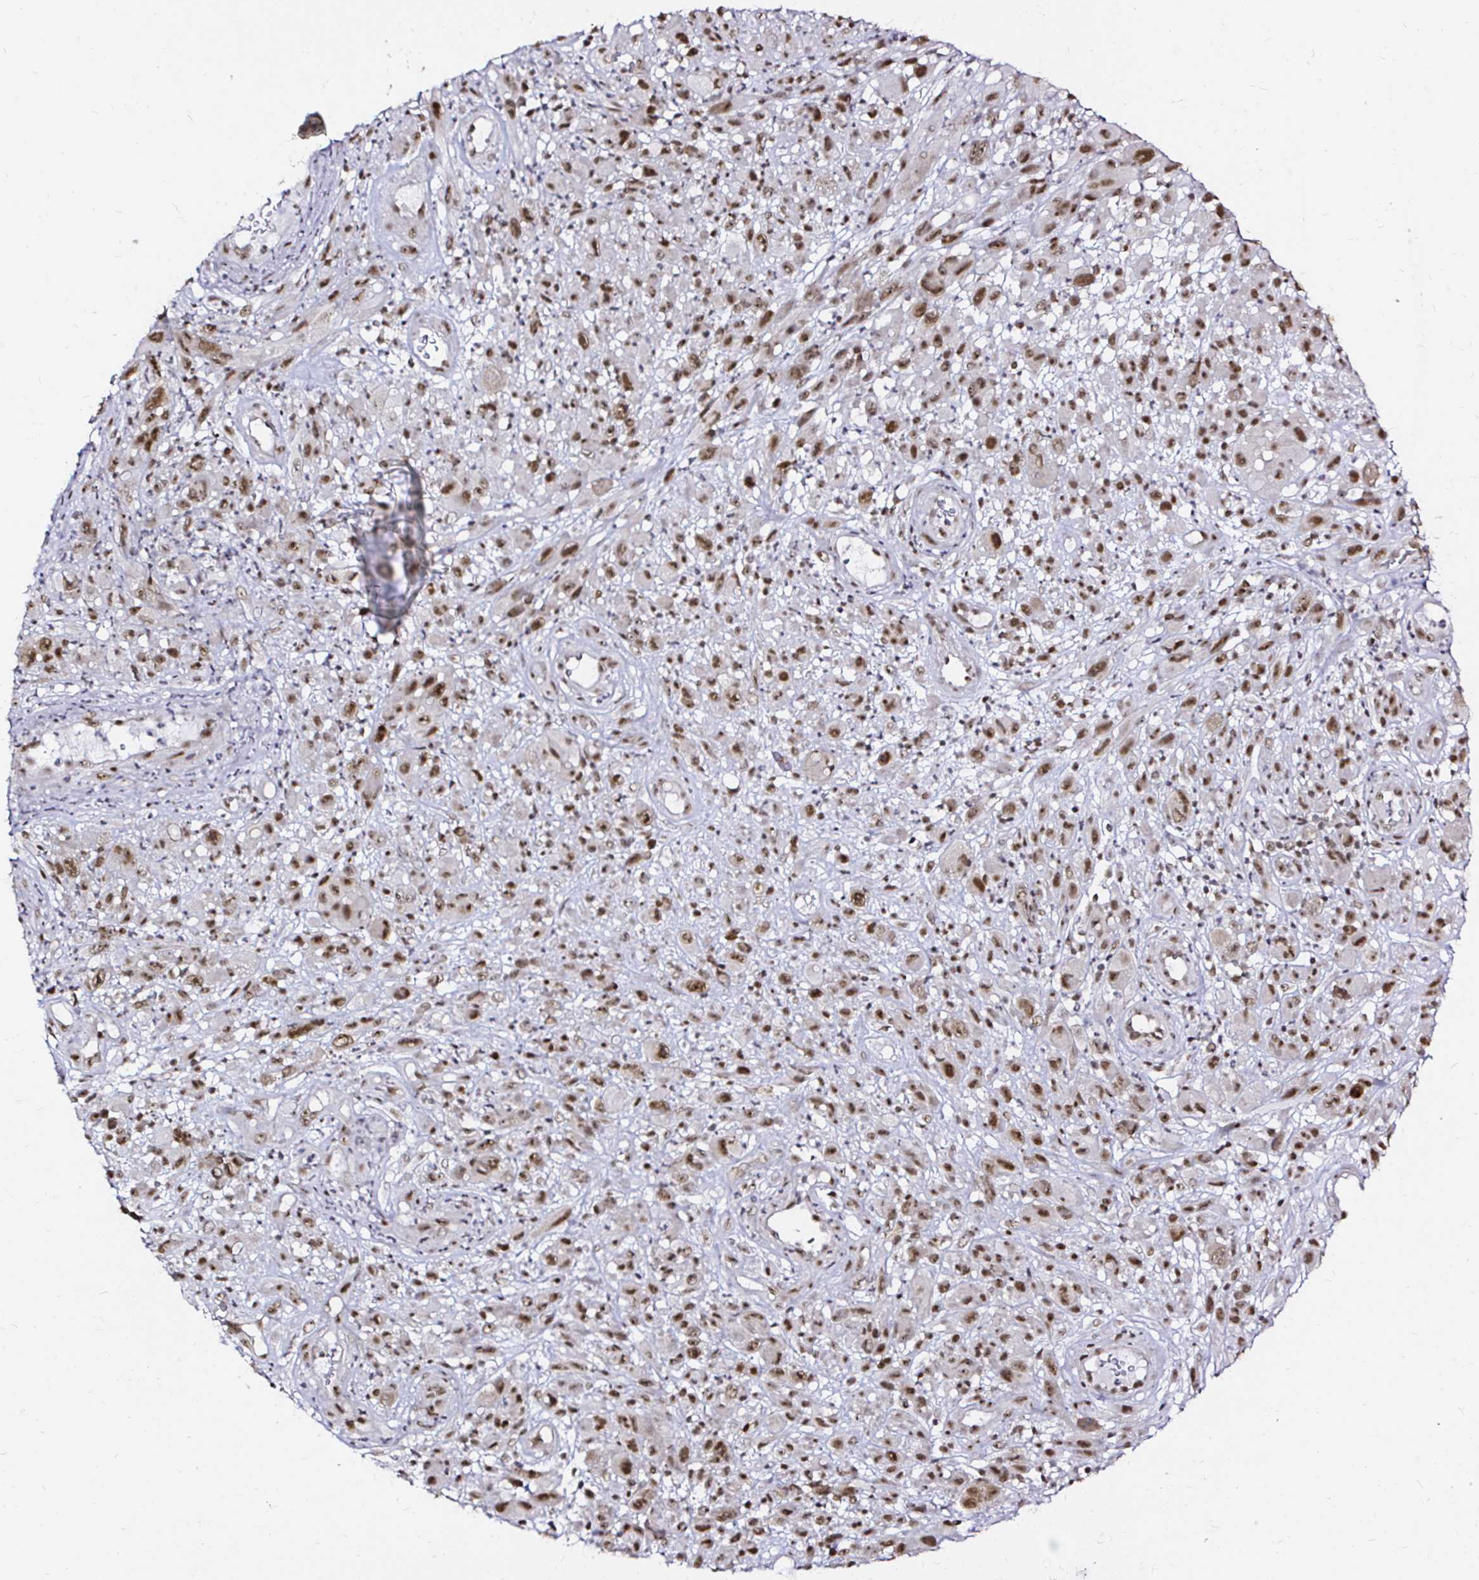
{"staining": {"intensity": "moderate", "quantity": ">75%", "location": "nuclear"}, "tissue": "melanoma", "cell_type": "Tumor cells", "image_type": "cancer", "snomed": [{"axis": "morphology", "description": "Malignant melanoma, NOS"}, {"axis": "topography", "description": "Skin"}], "caption": "Moderate nuclear protein positivity is present in about >75% of tumor cells in melanoma. (Stains: DAB (3,3'-diaminobenzidine) in brown, nuclei in blue, Microscopy: brightfield microscopy at high magnification).", "gene": "SNRPC", "patient": {"sex": "male", "age": 68}}